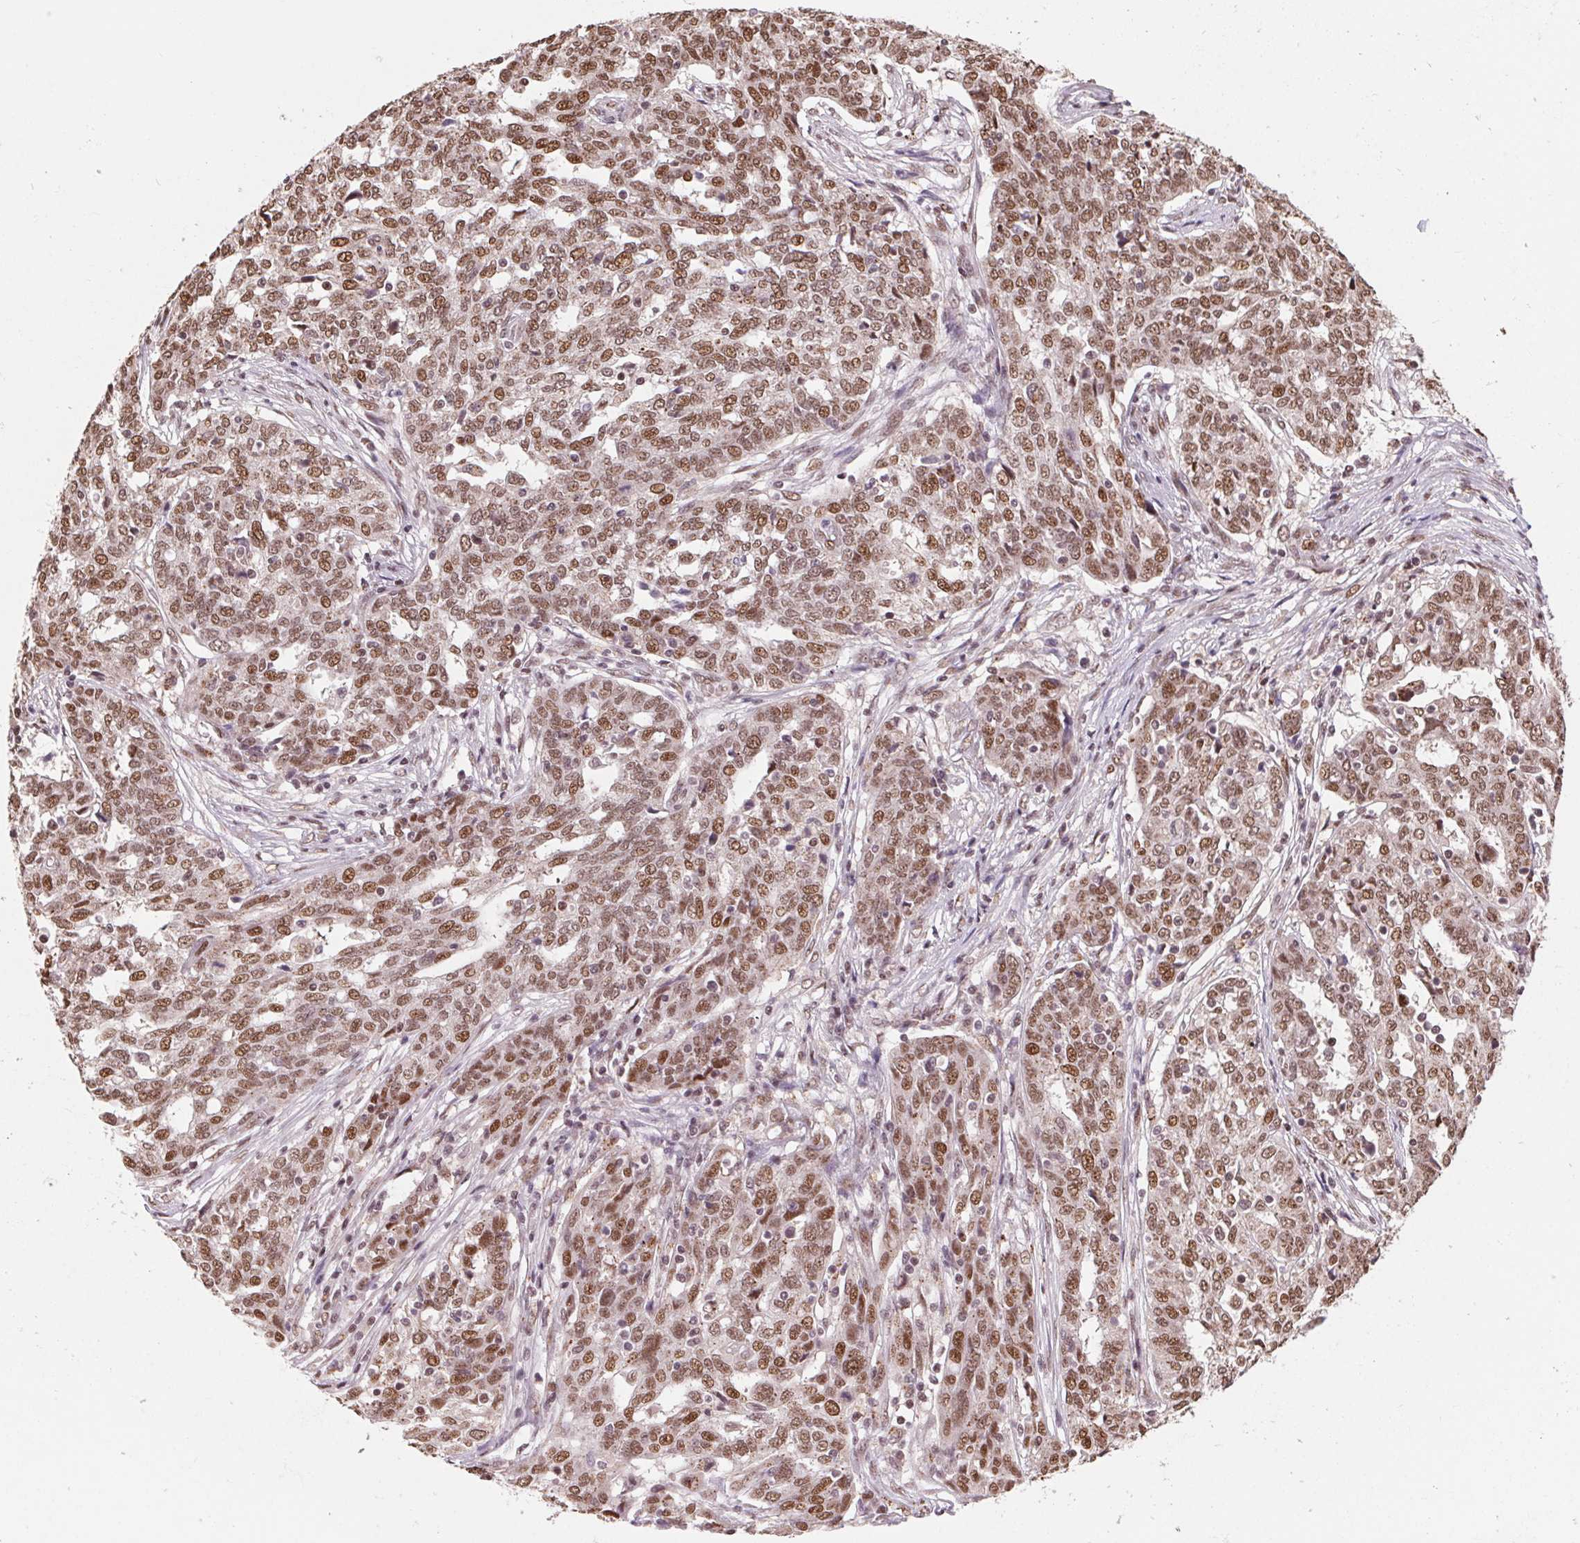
{"staining": {"intensity": "moderate", "quantity": ">75%", "location": "nuclear"}, "tissue": "ovarian cancer", "cell_type": "Tumor cells", "image_type": "cancer", "snomed": [{"axis": "morphology", "description": "Cystadenocarcinoma, serous, NOS"}, {"axis": "topography", "description": "Ovary"}], "caption": "A high-resolution micrograph shows immunohistochemistry (IHC) staining of serous cystadenocarcinoma (ovarian), which reveals moderate nuclear positivity in approximately >75% of tumor cells.", "gene": "RAD23A", "patient": {"sex": "female", "age": 67}}